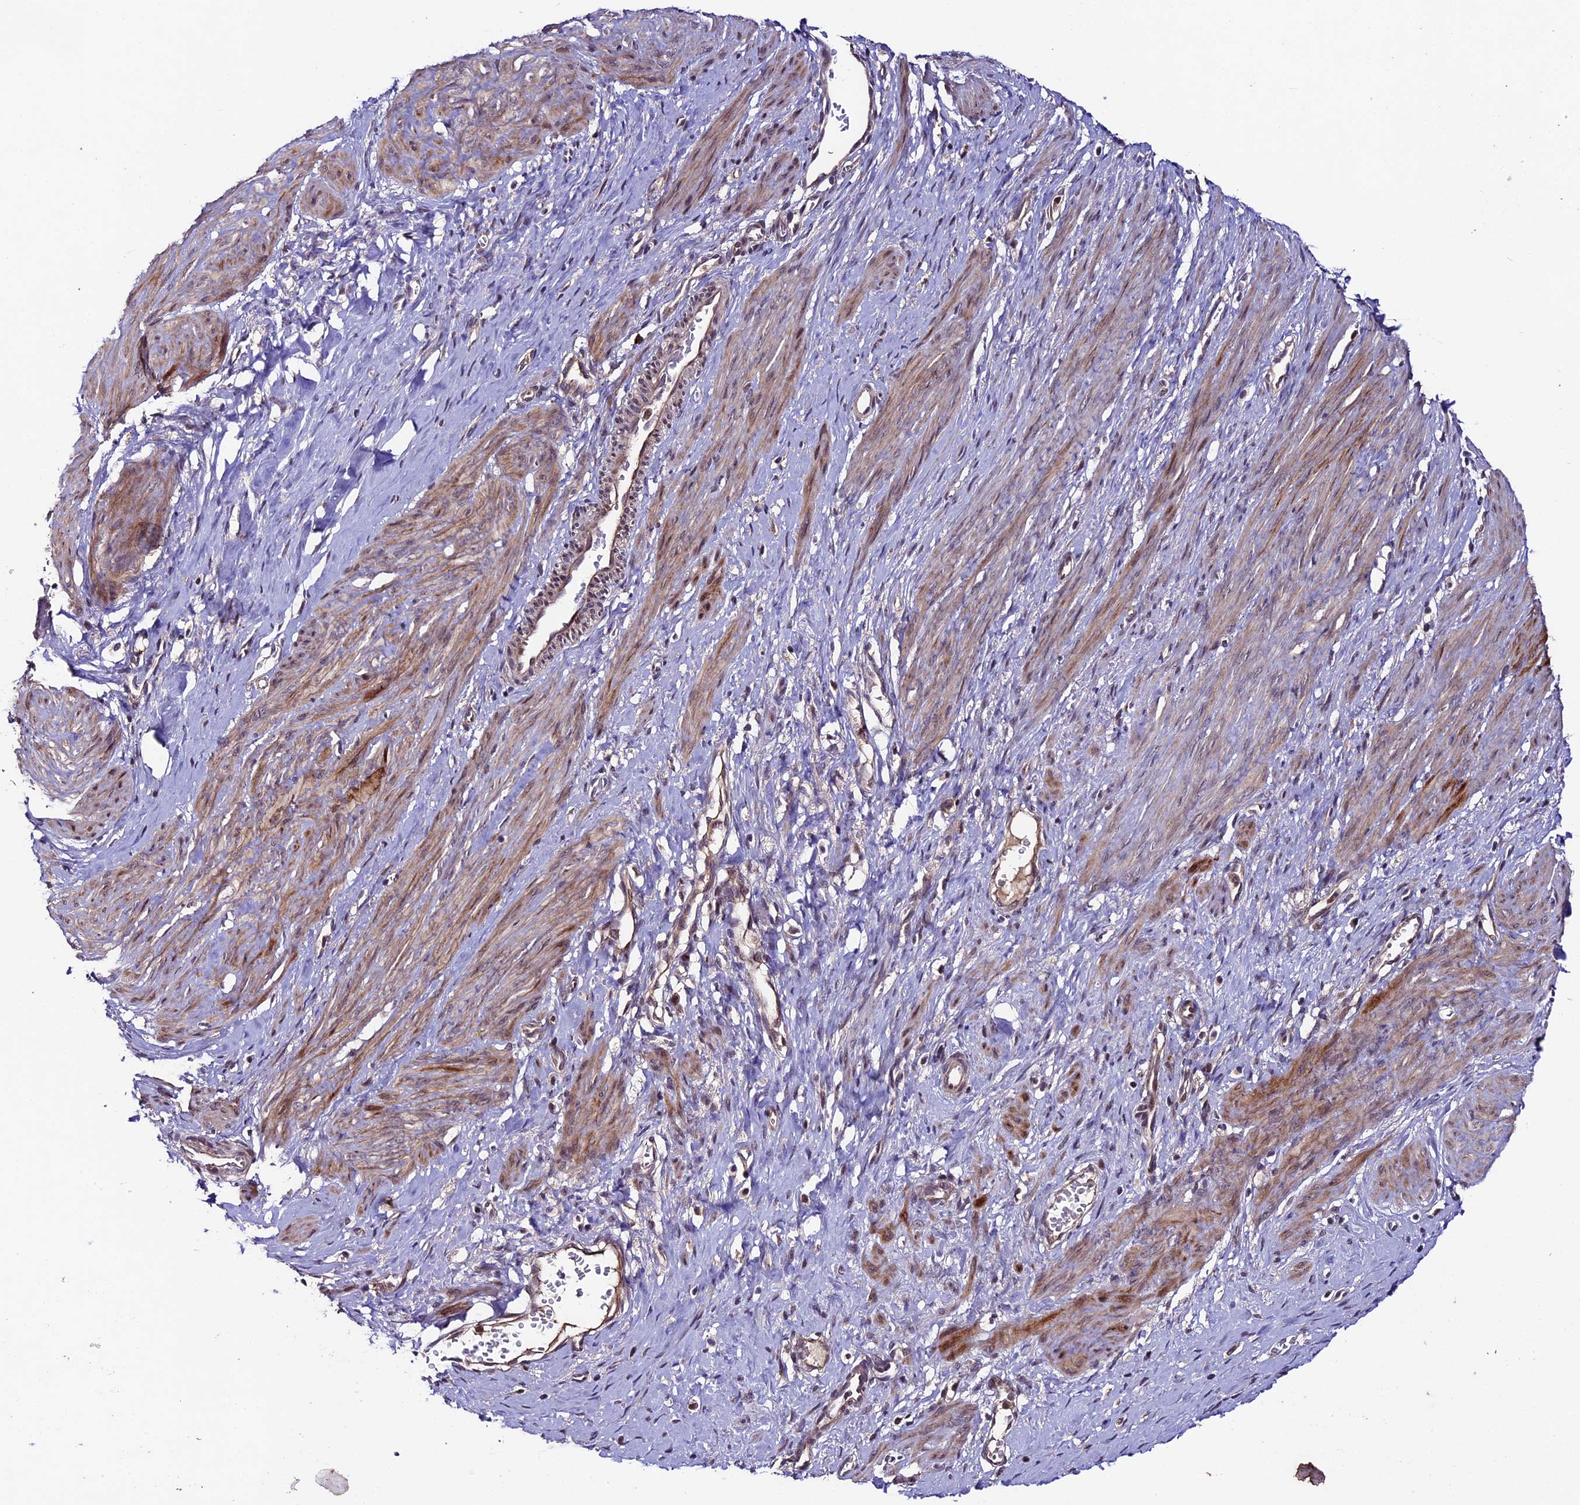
{"staining": {"intensity": "strong", "quantity": "25%-75%", "location": "cytoplasmic/membranous"}, "tissue": "smooth muscle", "cell_type": "Smooth muscle cells", "image_type": "normal", "snomed": [{"axis": "morphology", "description": "Normal tissue, NOS"}, {"axis": "topography", "description": "Endometrium"}], "caption": "A high amount of strong cytoplasmic/membranous expression is identified in about 25%-75% of smooth muscle cells in normal smooth muscle.", "gene": "SIPA1L3", "patient": {"sex": "female", "age": 33}}